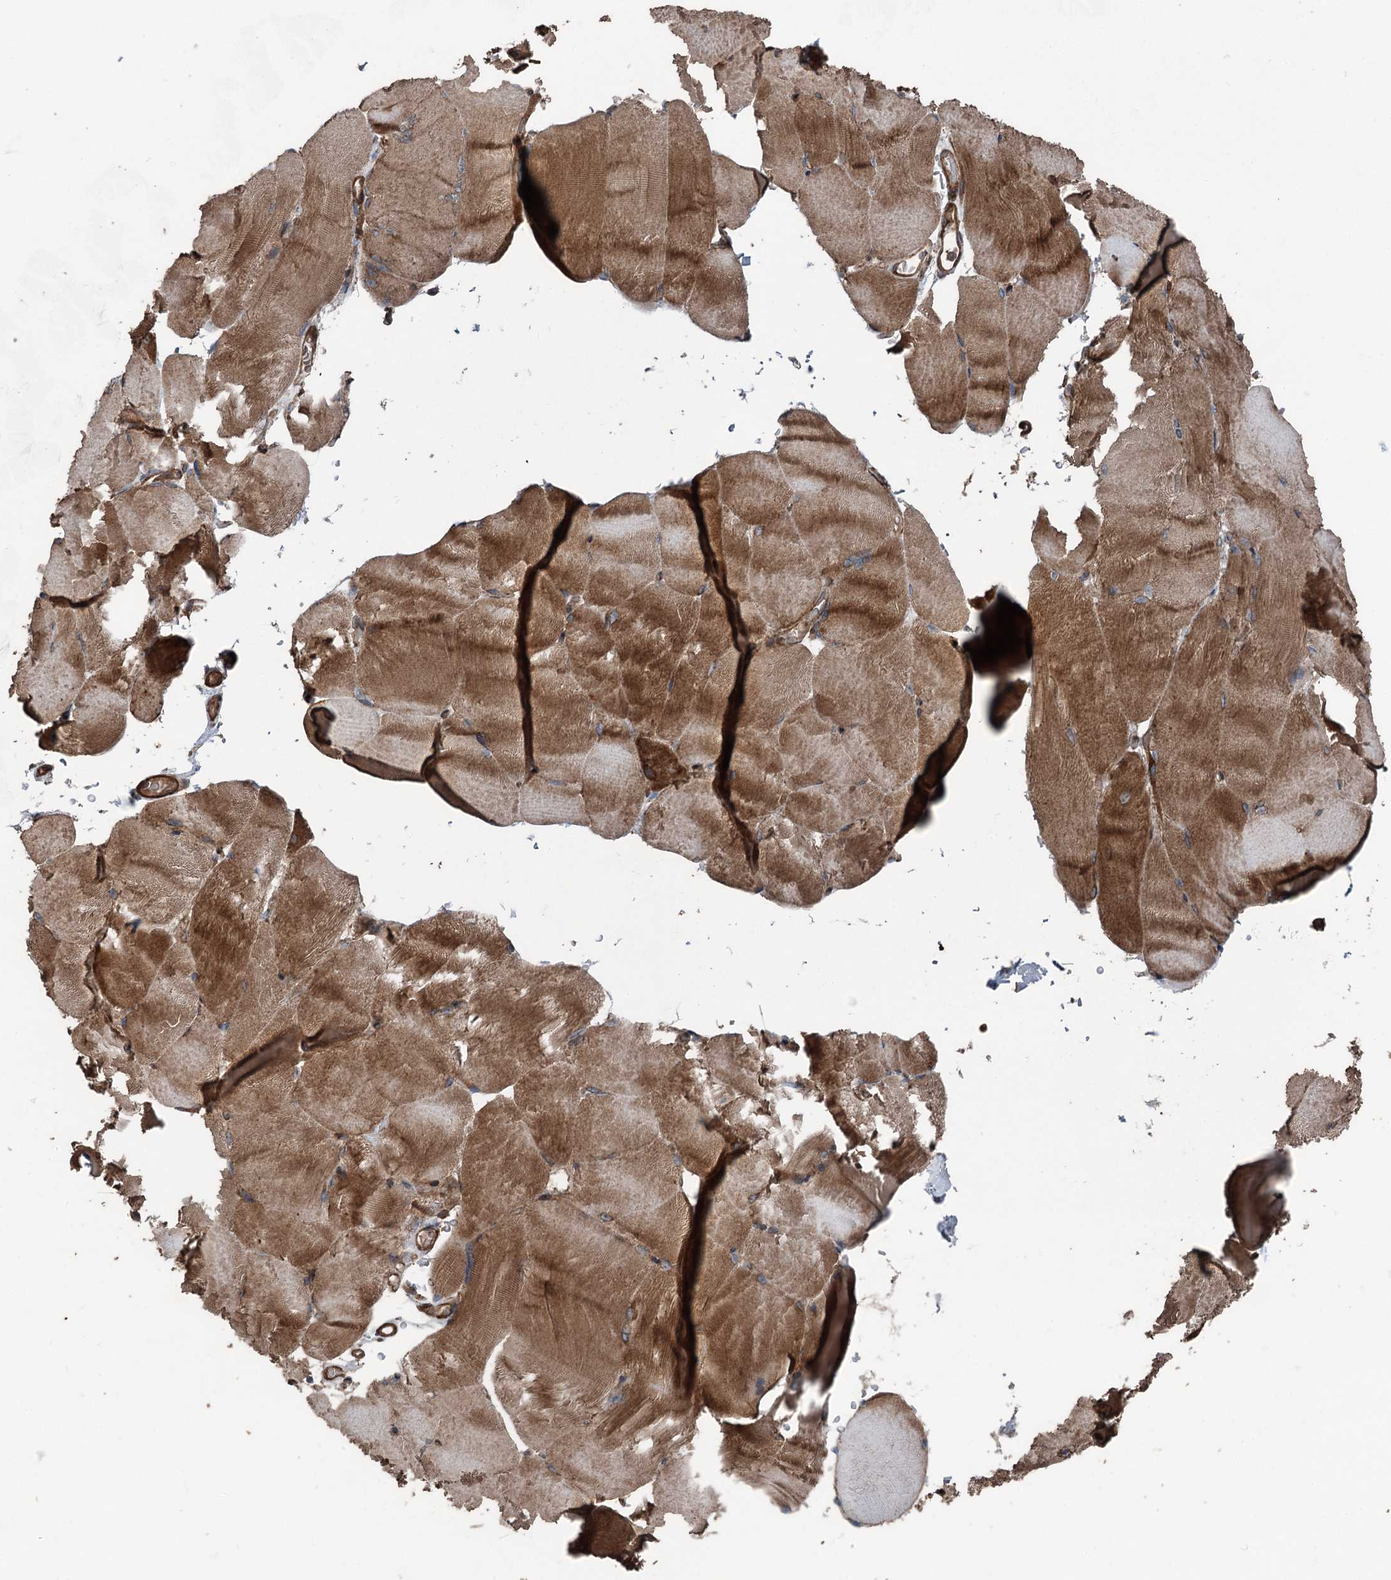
{"staining": {"intensity": "moderate", "quantity": ">75%", "location": "cytoplasmic/membranous"}, "tissue": "skeletal muscle", "cell_type": "Myocytes", "image_type": "normal", "snomed": [{"axis": "morphology", "description": "Normal tissue, NOS"}, {"axis": "topography", "description": "Skeletal muscle"}, {"axis": "topography", "description": "Parathyroid gland"}], "caption": "Skeletal muscle stained for a protein (brown) shows moderate cytoplasmic/membranous positive staining in approximately >75% of myocytes.", "gene": "RNF214", "patient": {"sex": "female", "age": 37}}